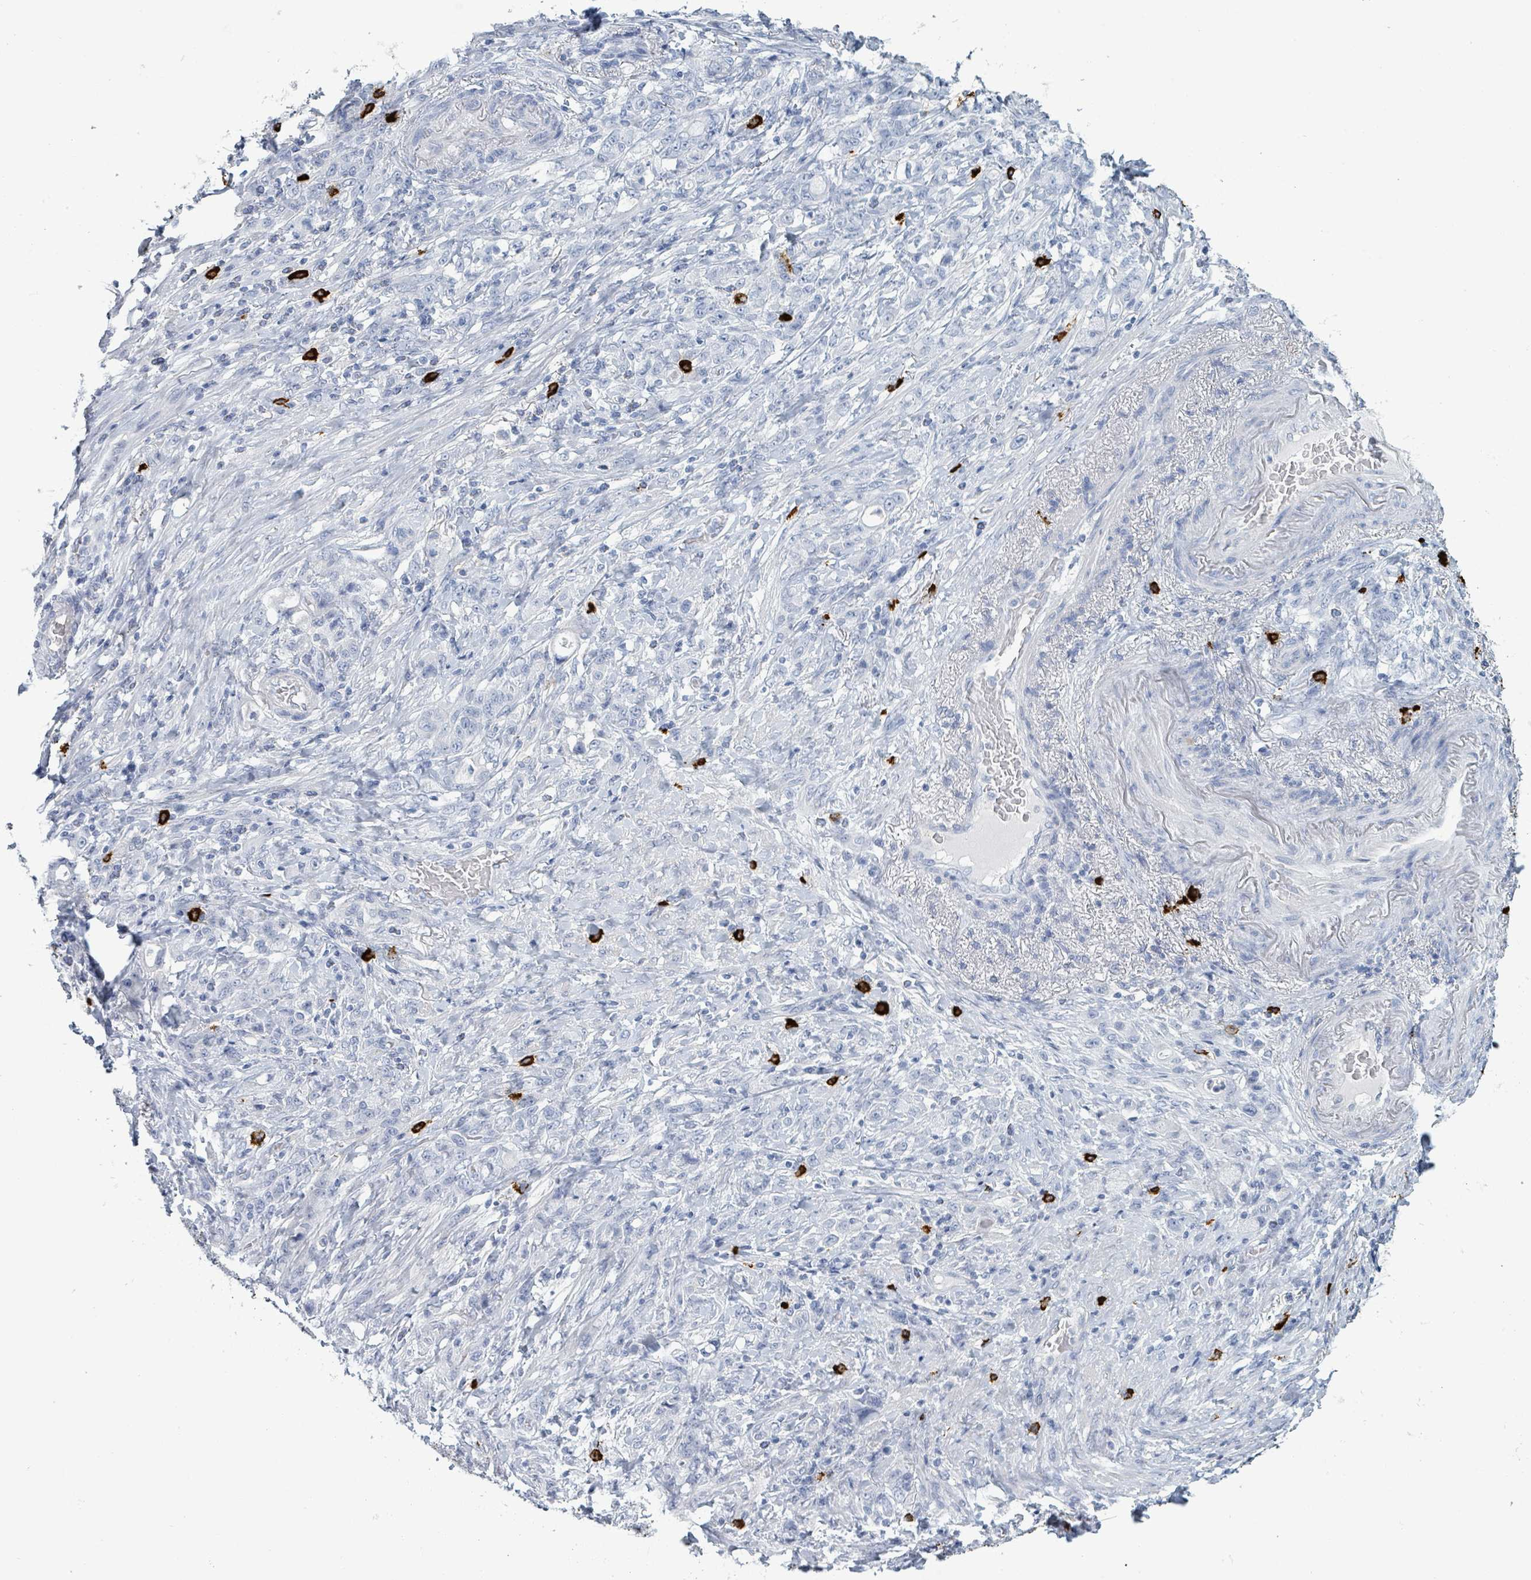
{"staining": {"intensity": "negative", "quantity": "none", "location": "none"}, "tissue": "stomach cancer", "cell_type": "Tumor cells", "image_type": "cancer", "snomed": [{"axis": "morphology", "description": "Adenocarcinoma, NOS"}, {"axis": "topography", "description": "Stomach"}], "caption": "DAB immunohistochemical staining of human adenocarcinoma (stomach) shows no significant positivity in tumor cells.", "gene": "VPS13D", "patient": {"sex": "female", "age": 79}}